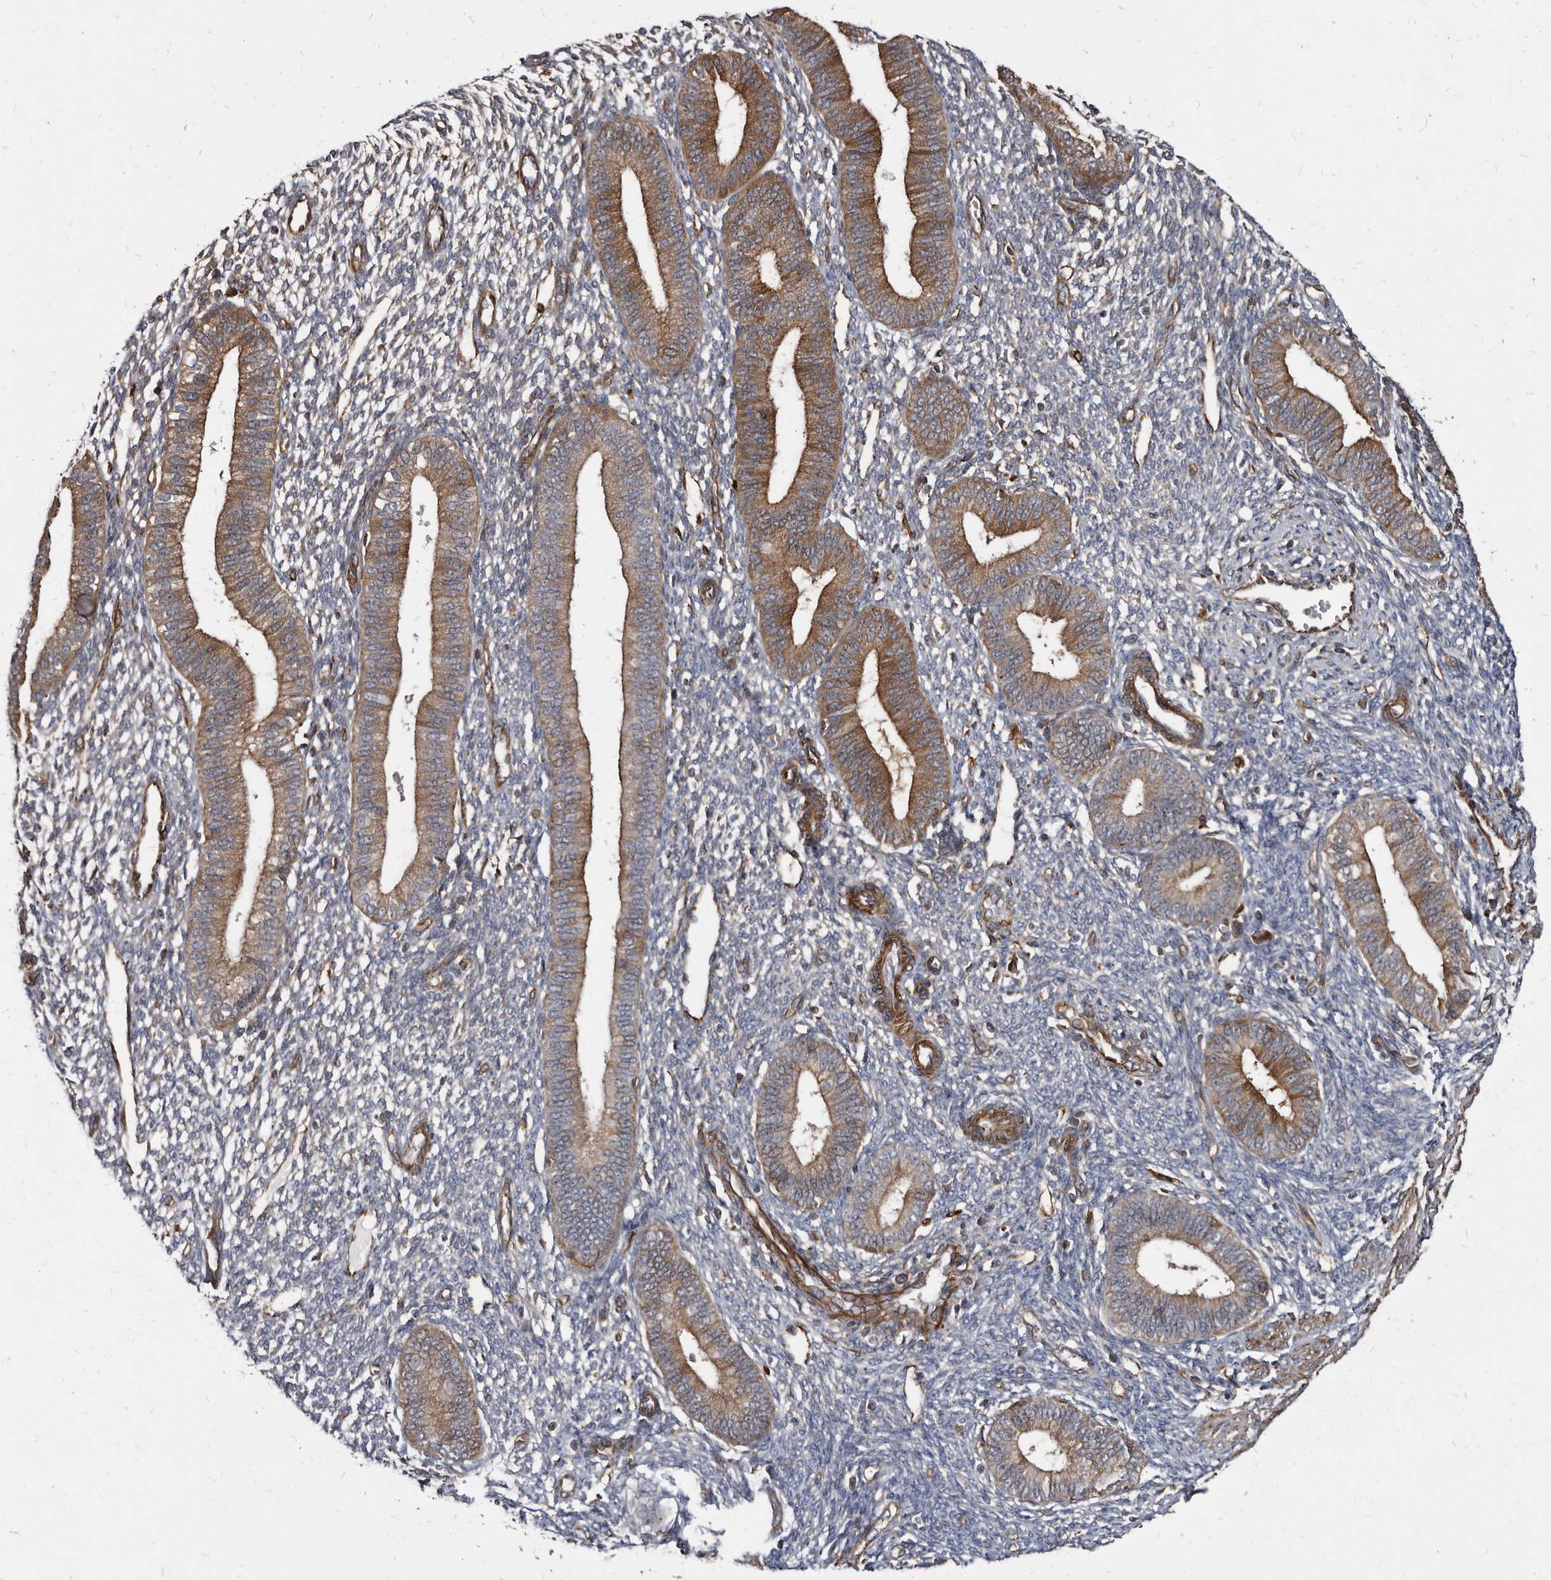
{"staining": {"intensity": "moderate", "quantity": "<25%", "location": "cytoplasmic/membranous"}, "tissue": "endometrium", "cell_type": "Cells in endometrial stroma", "image_type": "normal", "snomed": [{"axis": "morphology", "description": "Normal tissue, NOS"}, {"axis": "topography", "description": "Endometrium"}], "caption": "This histopathology image displays normal endometrium stained with IHC to label a protein in brown. The cytoplasmic/membranous of cells in endometrial stroma show moderate positivity for the protein. Nuclei are counter-stained blue.", "gene": "KCTD20", "patient": {"sex": "female", "age": 46}}